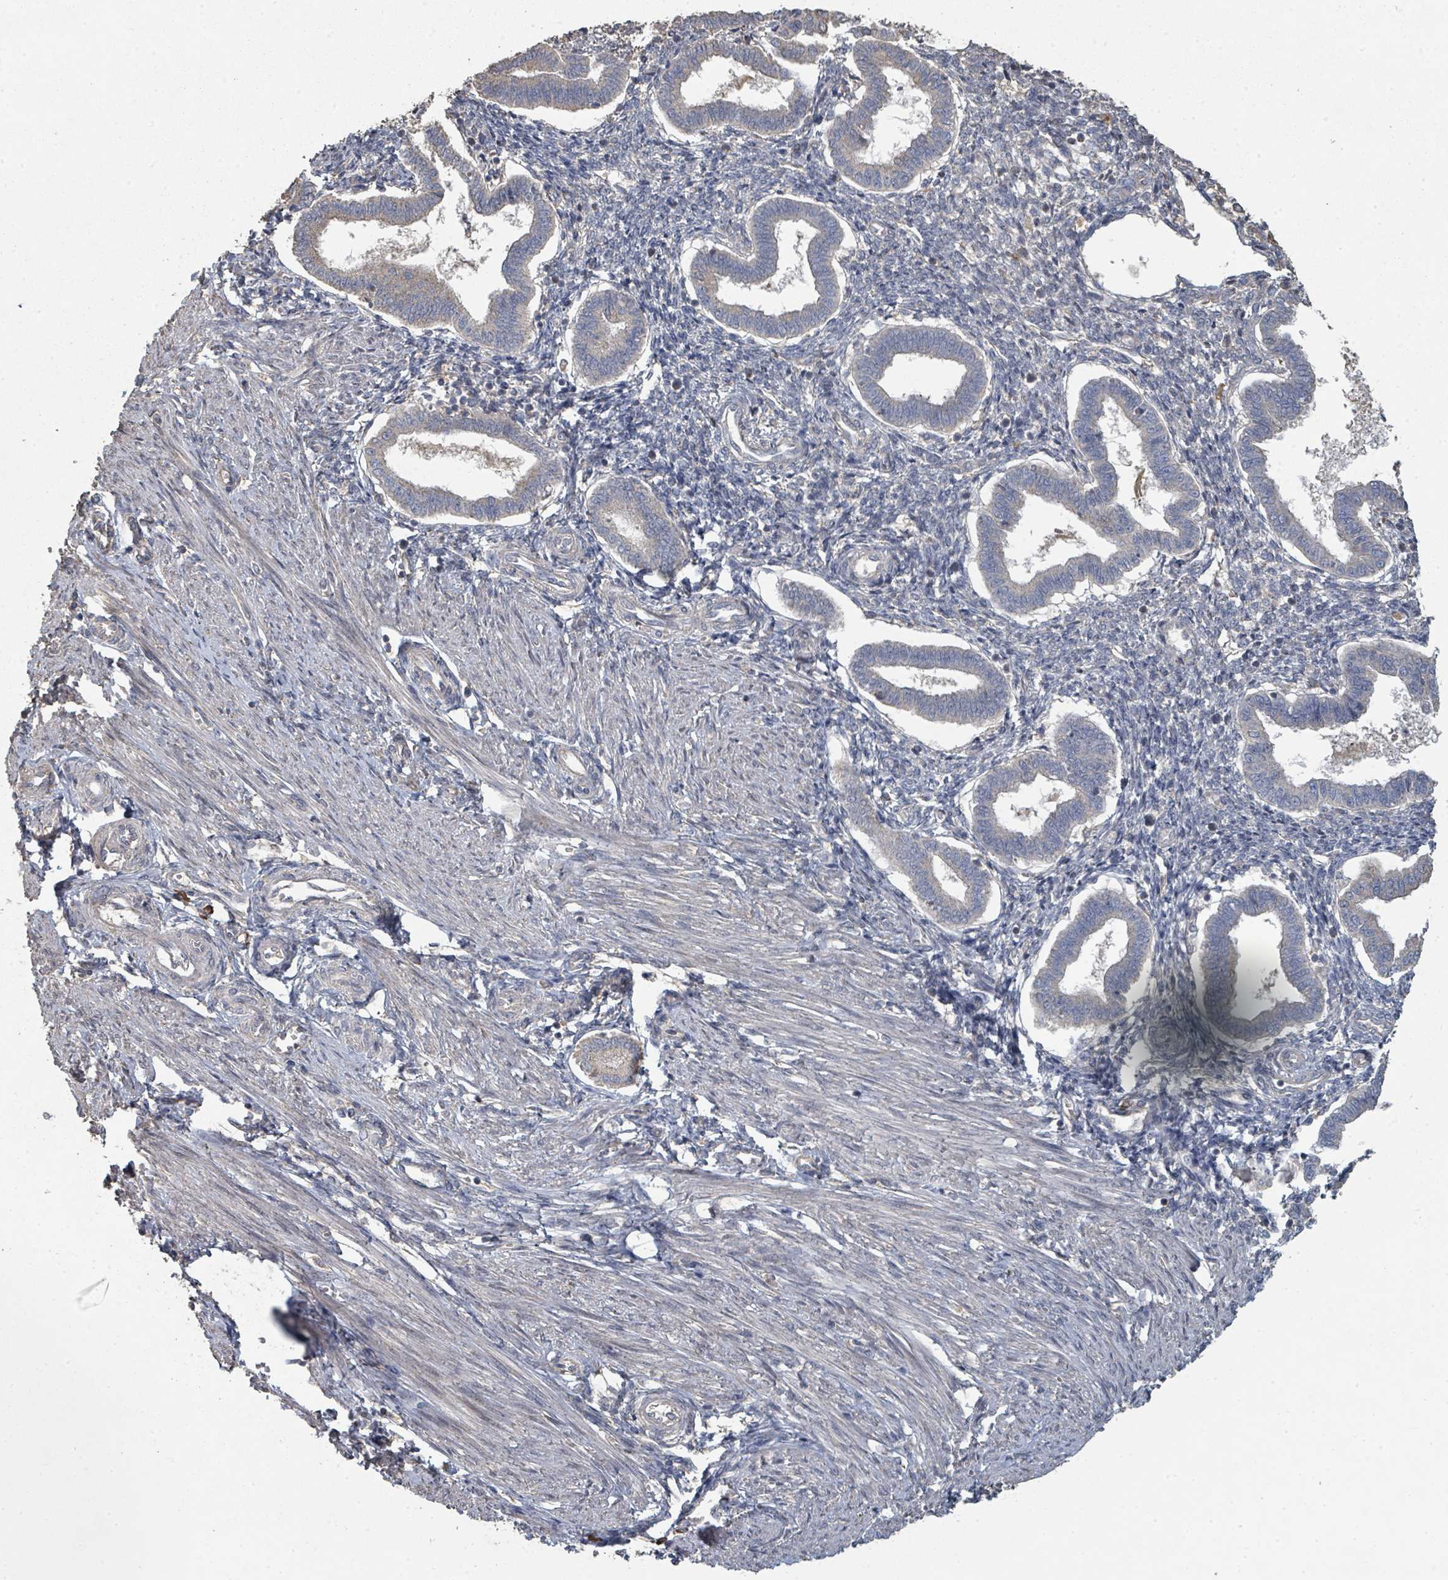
{"staining": {"intensity": "negative", "quantity": "none", "location": "none"}, "tissue": "endometrium", "cell_type": "Cells in endometrial stroma", "image_type": "normal", "snomed": [{"axis": "morphology", "description": "Normal tissue, NOS"}, {"axis": "topography", "description": "Endometrium"}], "caption": "A histopathology image of endometrium stained for a protein displays no brown staining in cells in endometrial stroma.", "gene": "WDFY1", "patient": {"sex": "female", "age": 24}}